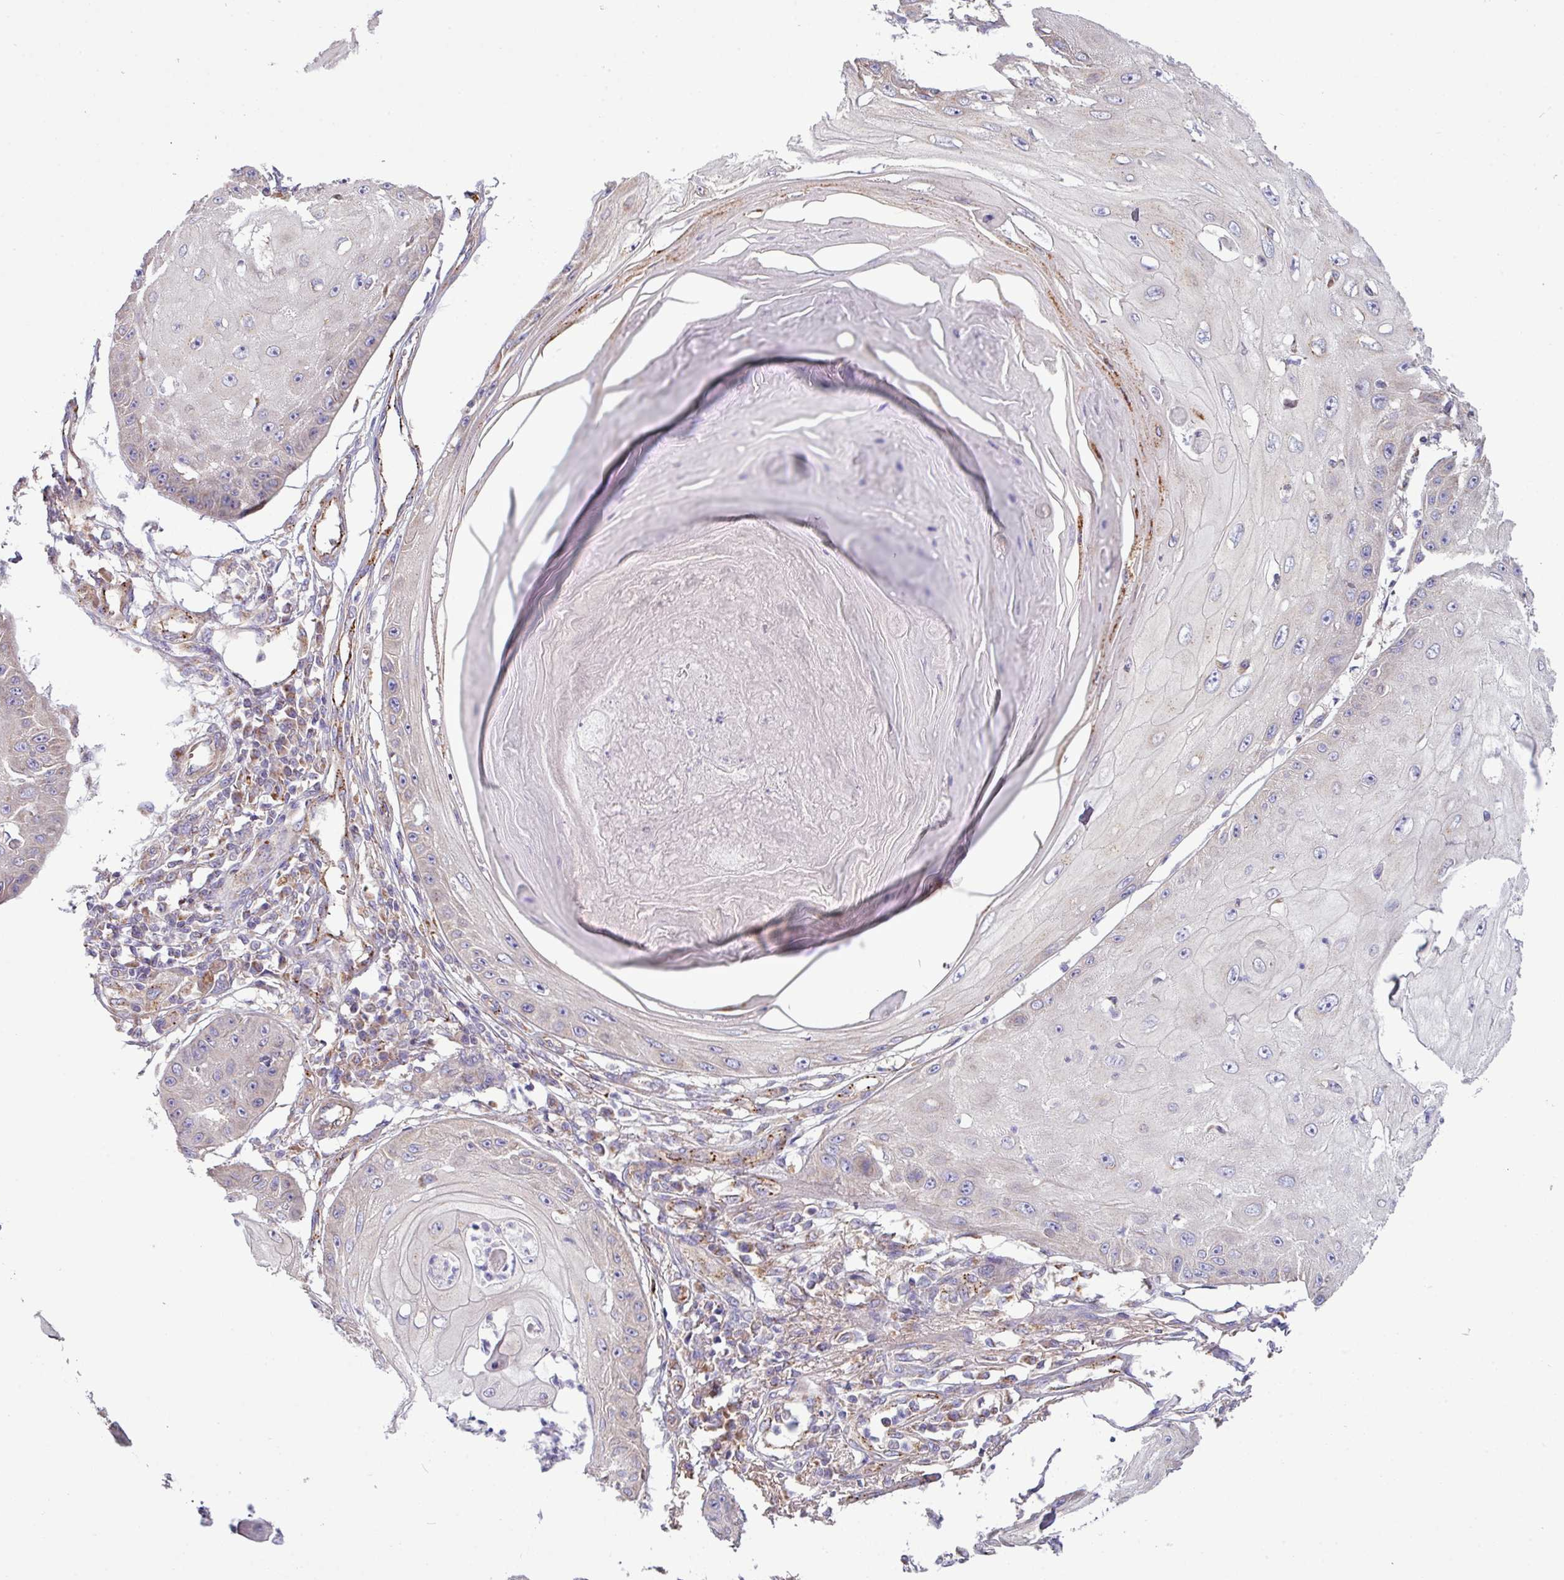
{"staining": {"intensity": "negative", "quantity": "none", "location": "none"}, "tissue": "skin cancer", "cell_type": "Tumor cells", "image_type": "cancer", "snomed": [{"axis": "morphology", "description": "Squamous cell carcinoma, NOS"}, {"axis": "topography", "description": "Skin"}], "caption": "High magnification brightfield microscopy of skin cancer (squamous cell carcinoma) stained with DAB (3,3'-diaminobenzidine) (brown) and counterstained with hematoxylin (blue): tumor cells show no significant positivity.", "gene": "PPM1J", "patient": {"sex": "male", "age": 70}}